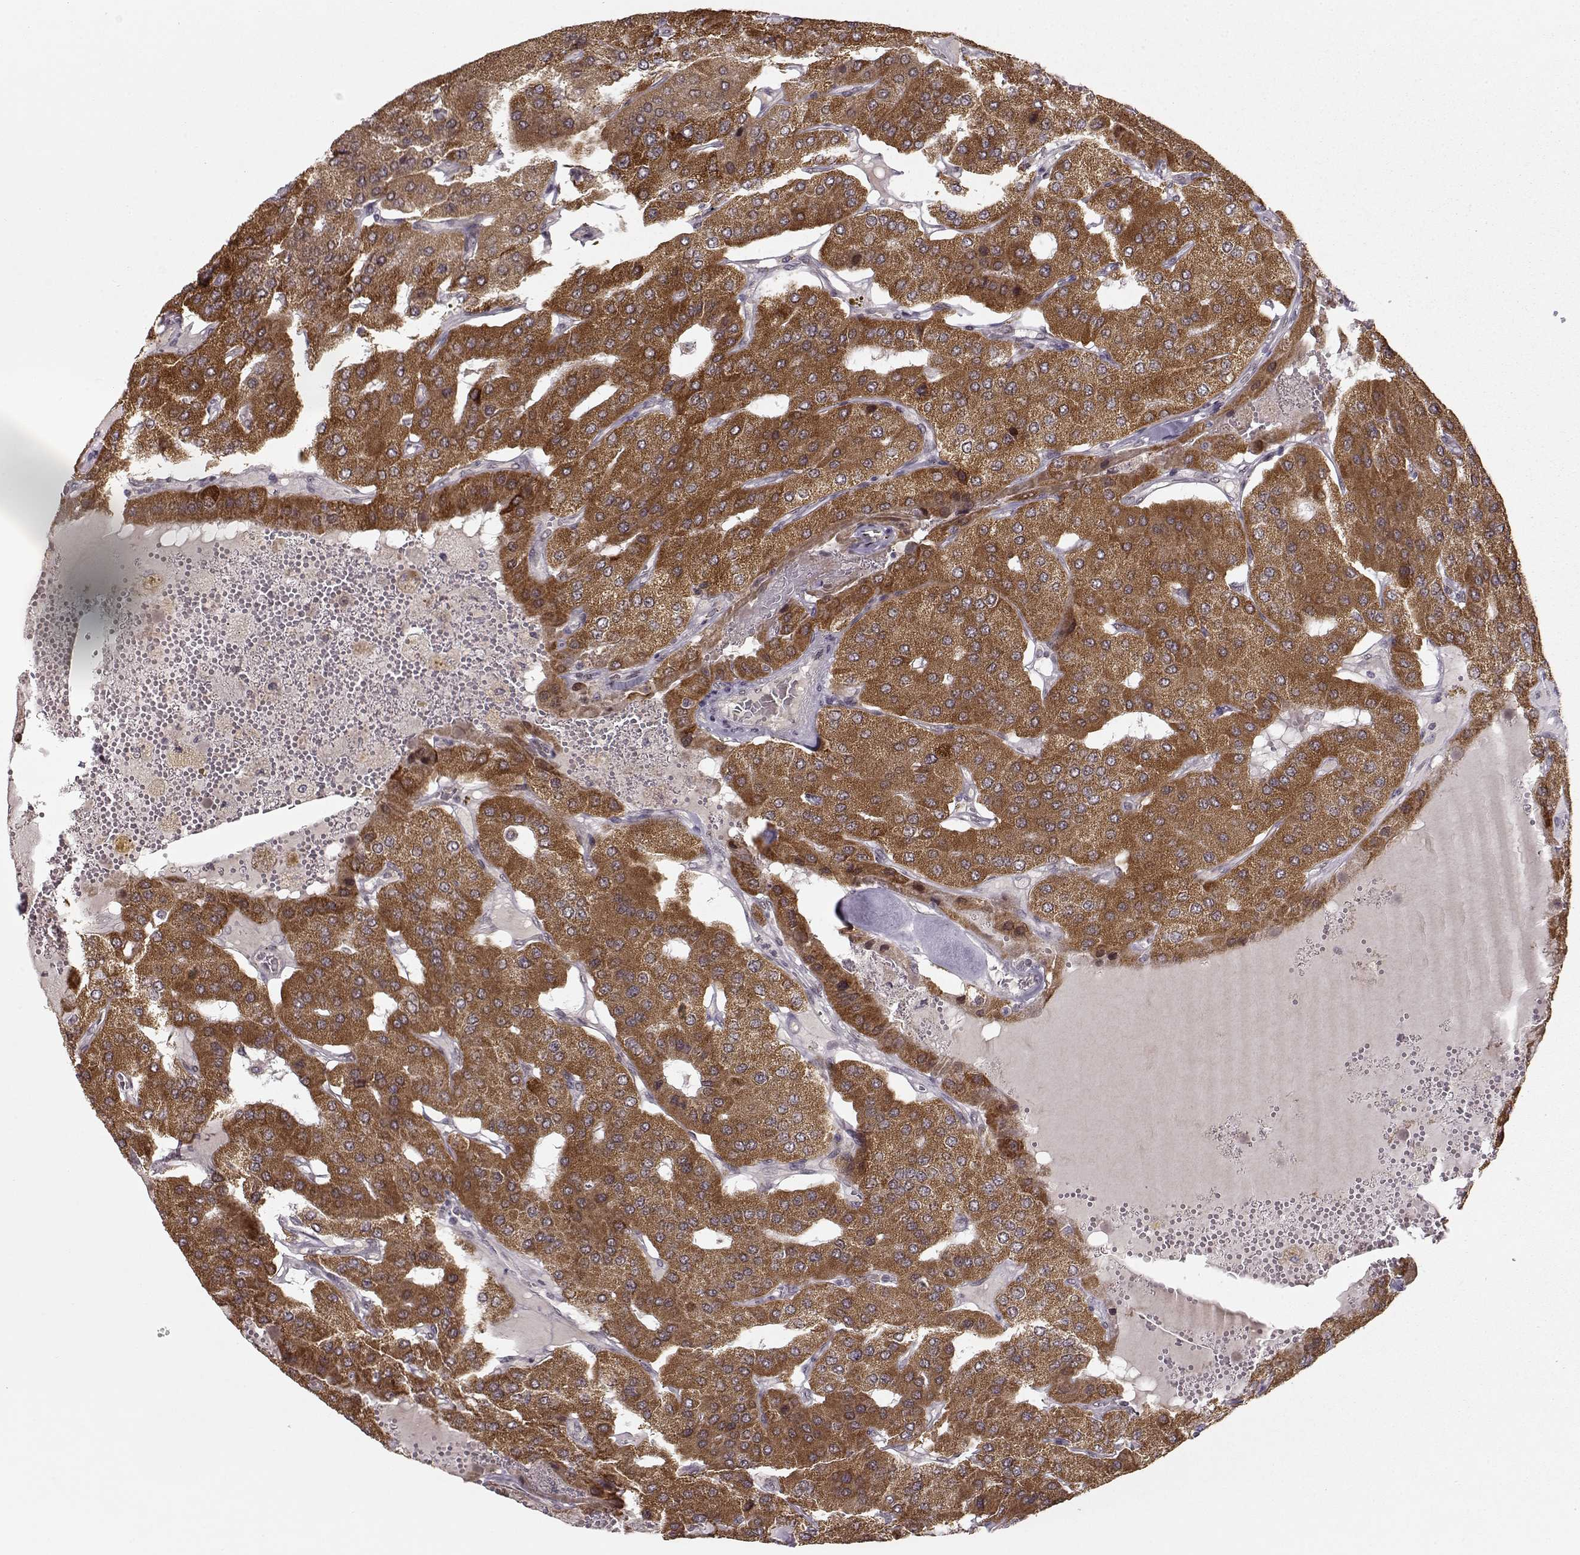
{"staining": {"intensity": "strong", "quantity": ">75%", "location": "cytoplasmic/membranous"}, "tissue": "parathyroid gland", "cell_type": "Glandular cells", "image_type": "normal", "snomed": [{"axis": "morphology", "description": "Normal tissue, NOS"}, {"axis": "morphology", "description": "Adenoma, NOS"}, {"axis": "topography", "description": "Parathyroid gland"}], "caption": "DAB immunohistochemical staining of unremarkable parathyroid gland reveals strong cytoplasmic/membranous protein staining in about >75% of glandular cells.", "gene": "RAI1", "patient": {"sex": "female", "age": 86}}